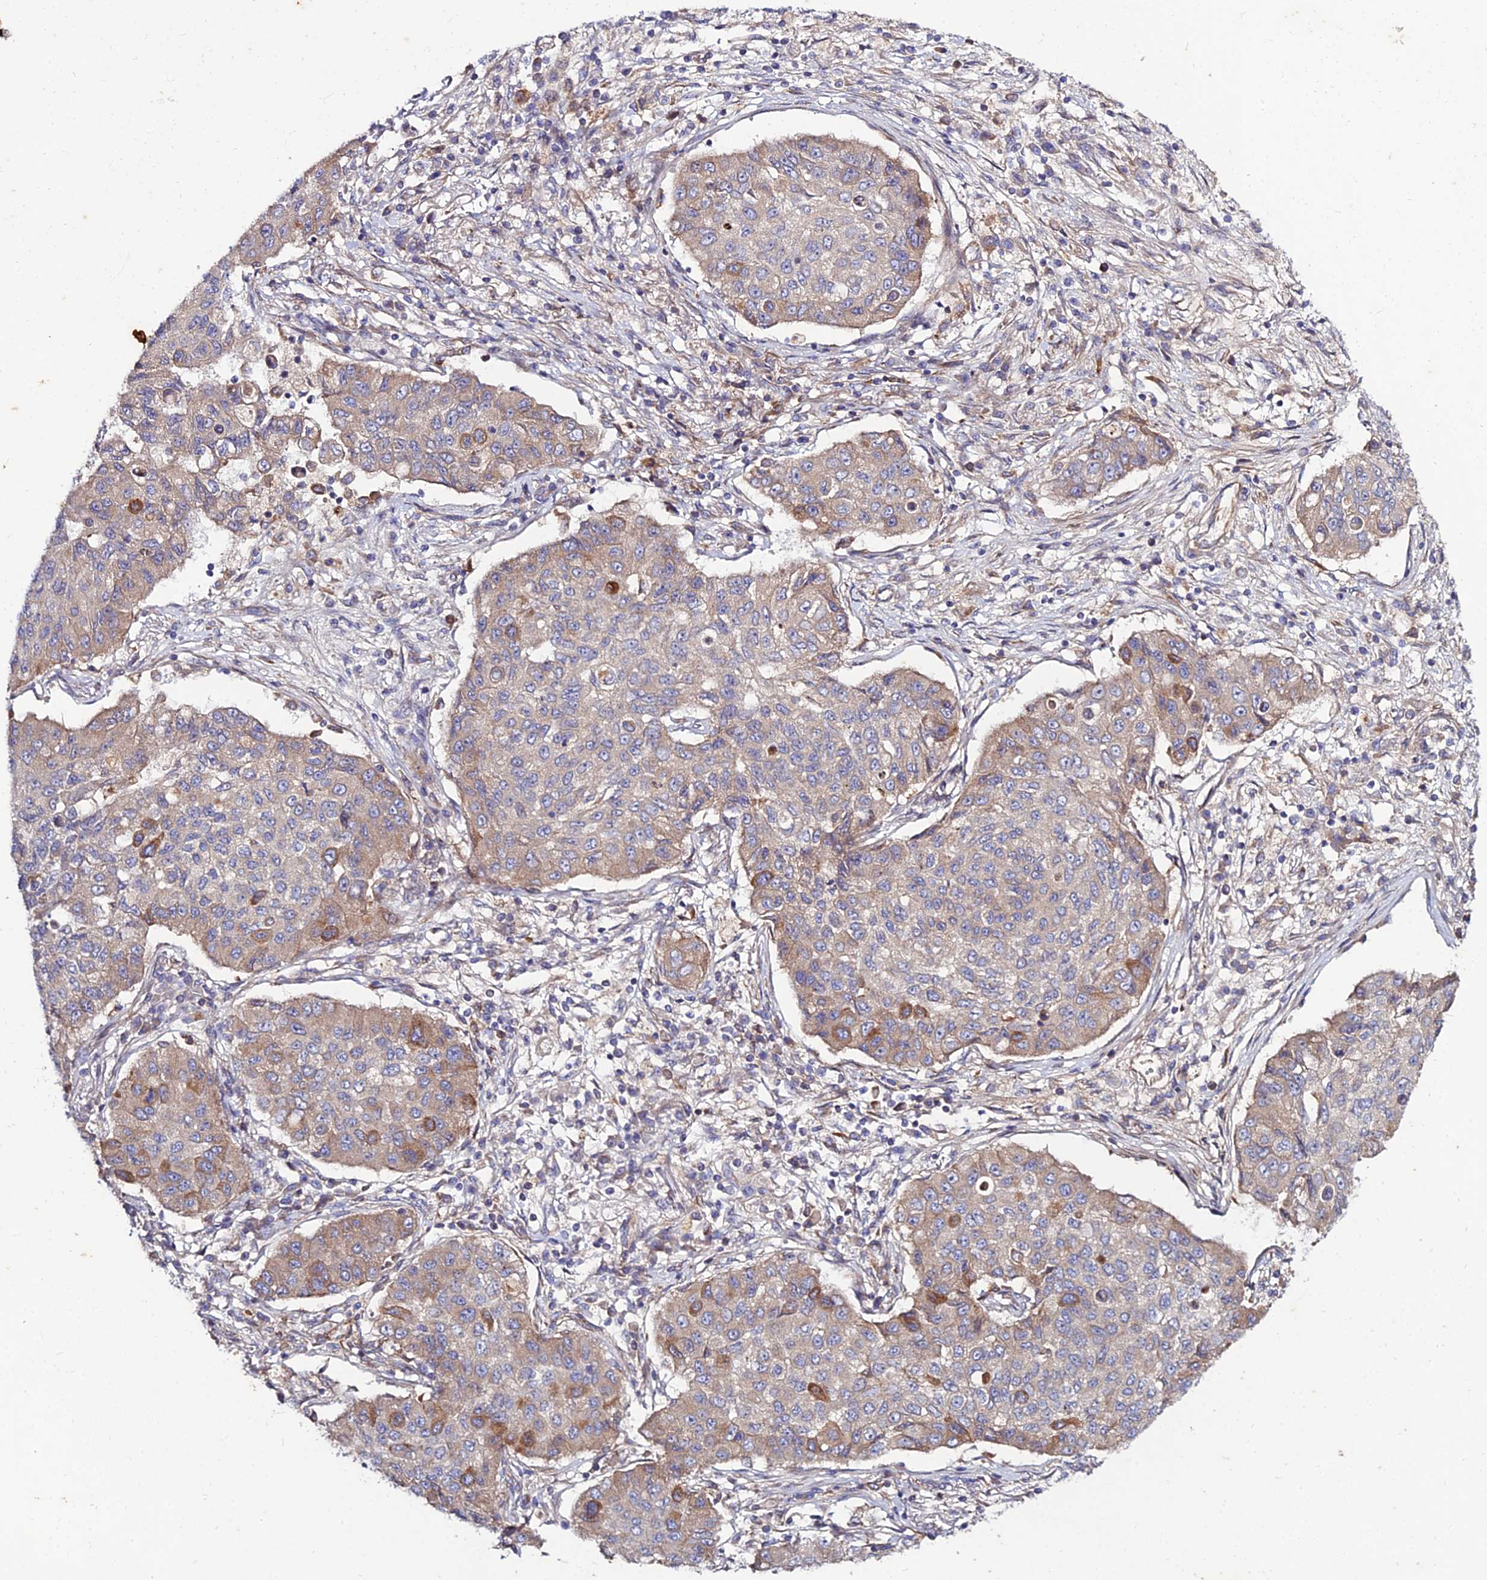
{"staining": {"intensity": "moderate", "quantity": "<25%", "location": "cytoplasmic/membranous"}, "tissue": "lung cancer", "cell_type": "Tumor cells", "image_type": "cancer", "snomed": [{"axis": "morphology", "description": "Squamous cell carcinoma, NOS"}, {"axis": "topography", "description": "Lung"}], "caption": "Protein staining displays moderate cytoplasmic/membranous expression in about <25% of tumor cells in lung squamous cell carcinoma. (DAB = brown stain, brightfield microscopy at high magnification).", "gene": "ARL6IP1", "patient": {"sex": "male", "age": 74}}